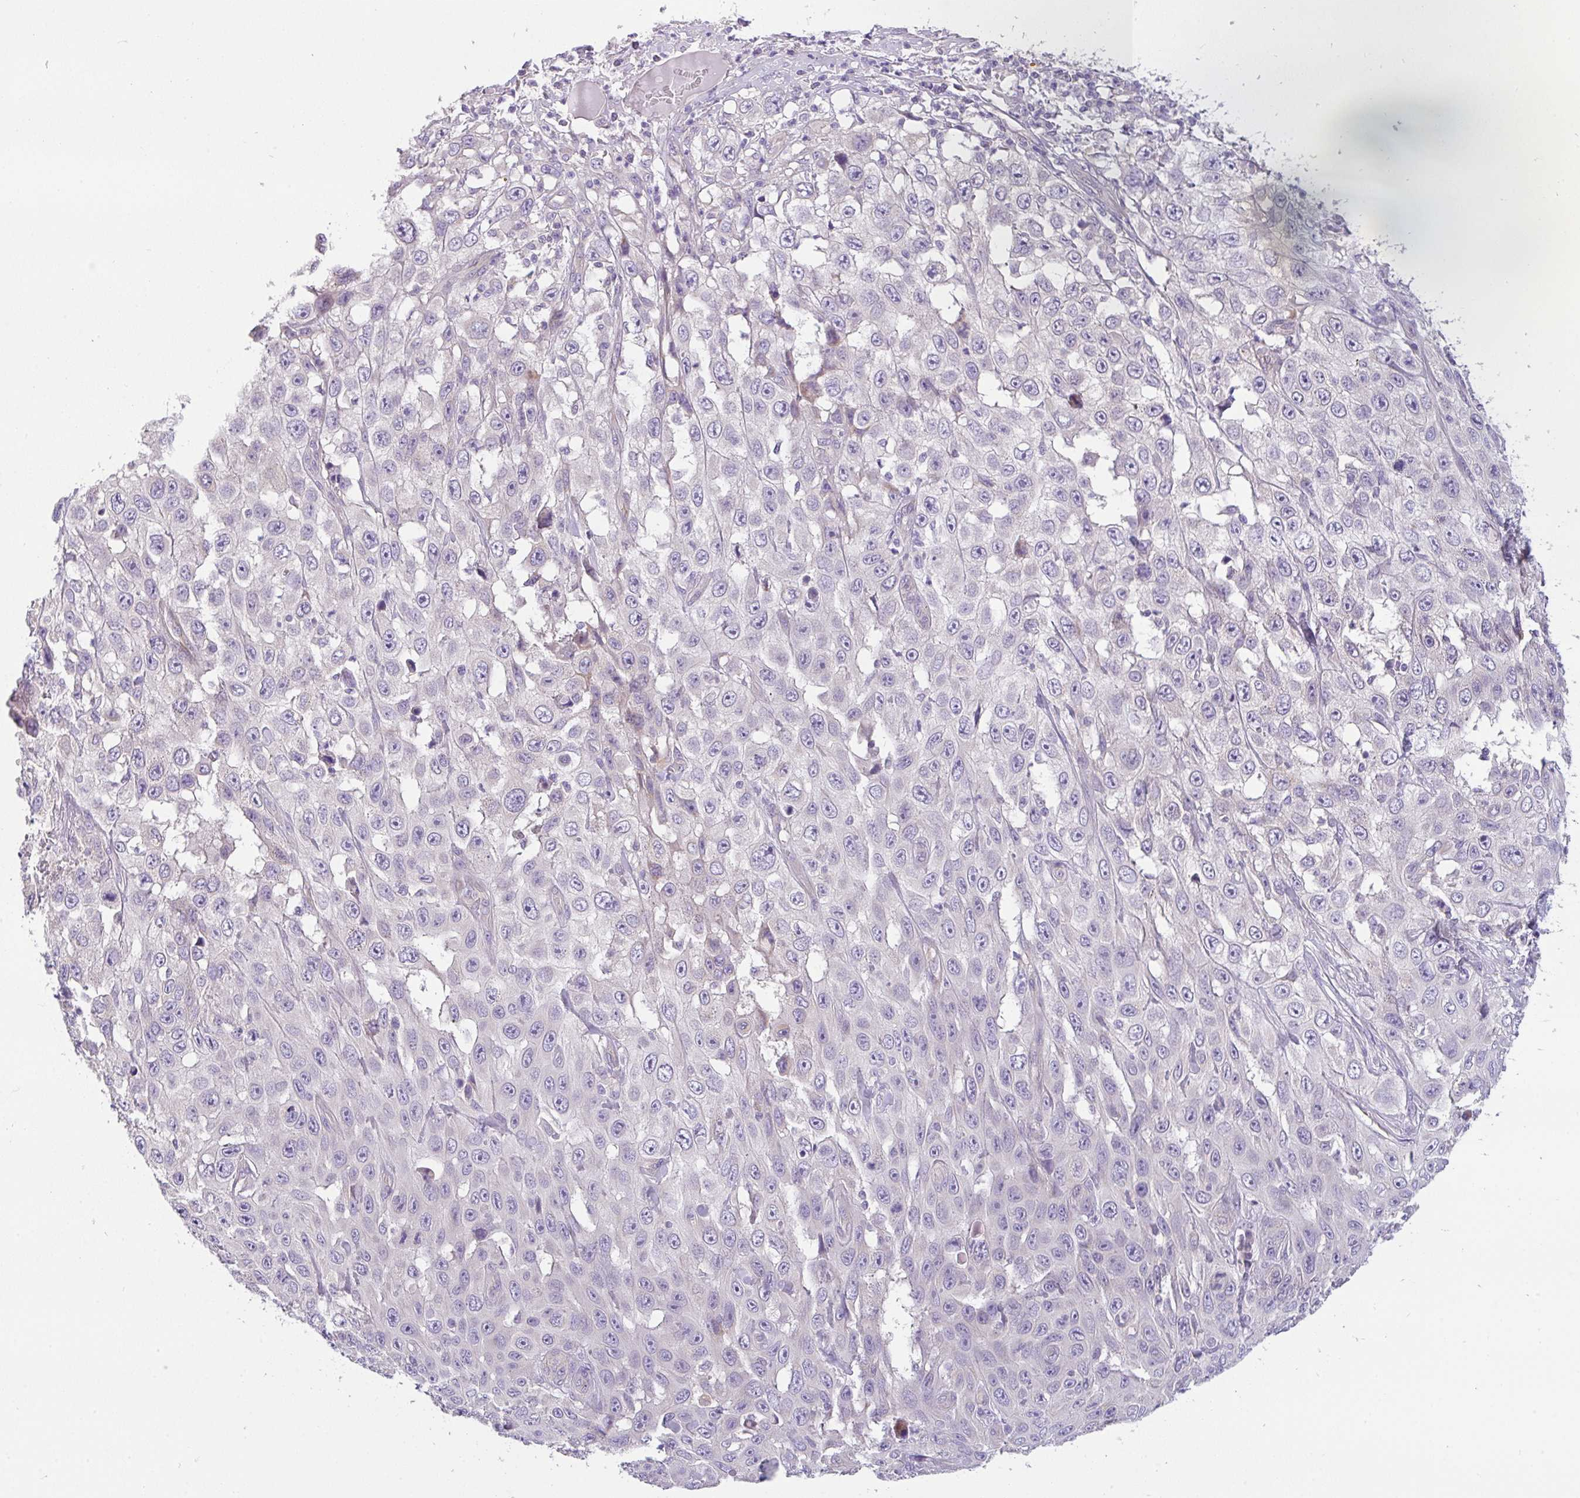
{"staining": {"intensity": "negative", "quantity": "none", "location": "none"}, "tissue": "skin cancer", "cell_type": "Tumor cells", "image_type": "cancer", "snomed": [{"axis": "morphology", "description": "Squamous cell carcinoma, NOS"}, {"axis": "topography", "description": "Skin"}], "caption": "Immunohistochemistry photomicrograph of squamous cell carcinoma (skin) stained for a protein (brown), which displays no expression in tumor cells.", "gene": "FILIP1", "patient": {"sex": "male", "age": 82}}